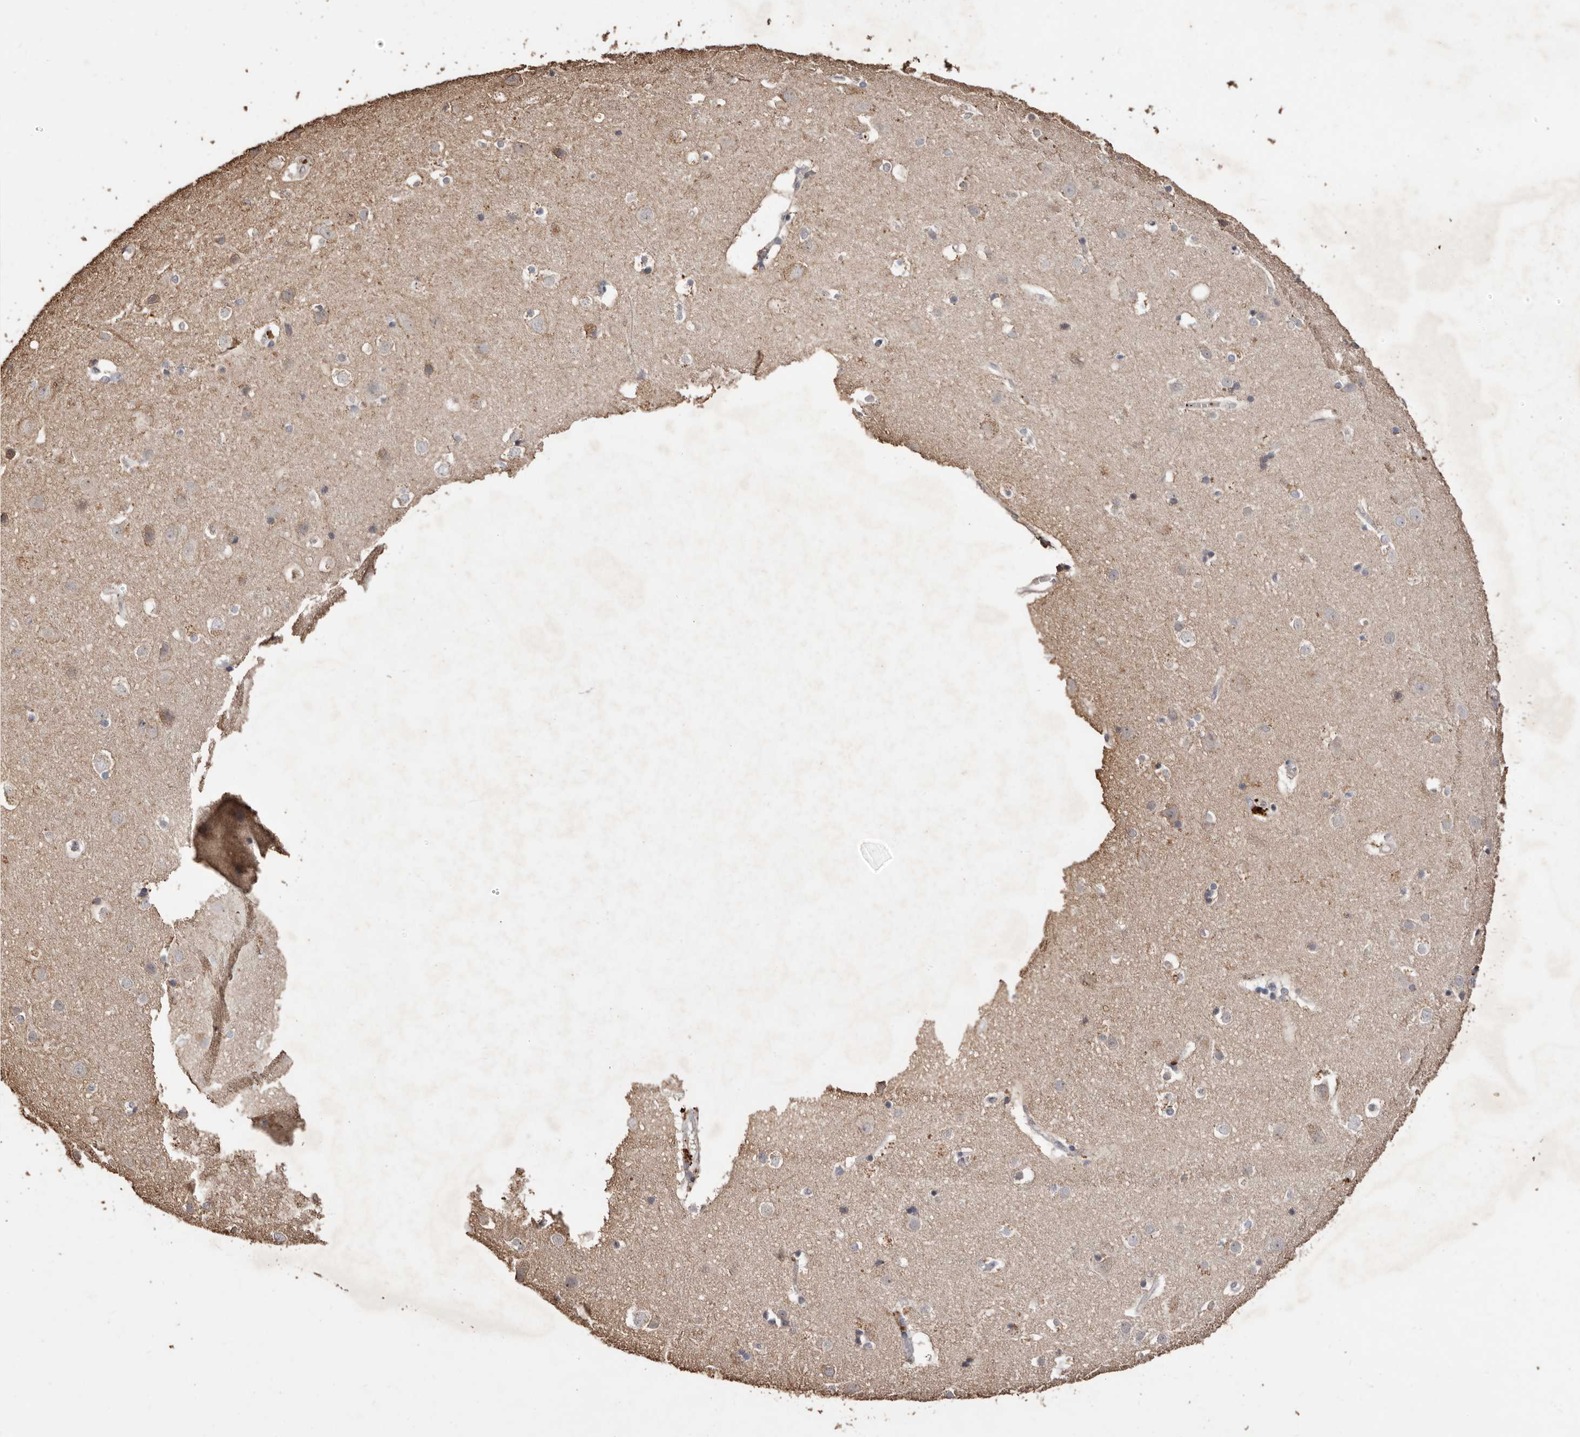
{"staining": {"intensity": "weak", "quantity": ">75%", "location": "cytoplasmic/membranous"}, "tissue": "cerebral cortex", "cell_type": "Endothelial cells", "image_type": "normal", "snomed": [{"axis": "morphology", "description": "Normal tissue, NOS"}, {"axis": "topography", "description": "Cerebral cortex"}], "caption": "The micrograph exhibits a brown stain indicating the presence of a protein in the cytoplasmic/membranous of endothelial cells in cerebral cortex. The staining was performed using DAB (3,3'-diaminobenzidine) to visualize the protein expression in brown, while the nuclei were stained in blue with hematoxylin (Magnification: 20x).", "gene": "GRAMD2A", "patient": {"sex": "male", "age": 54}}